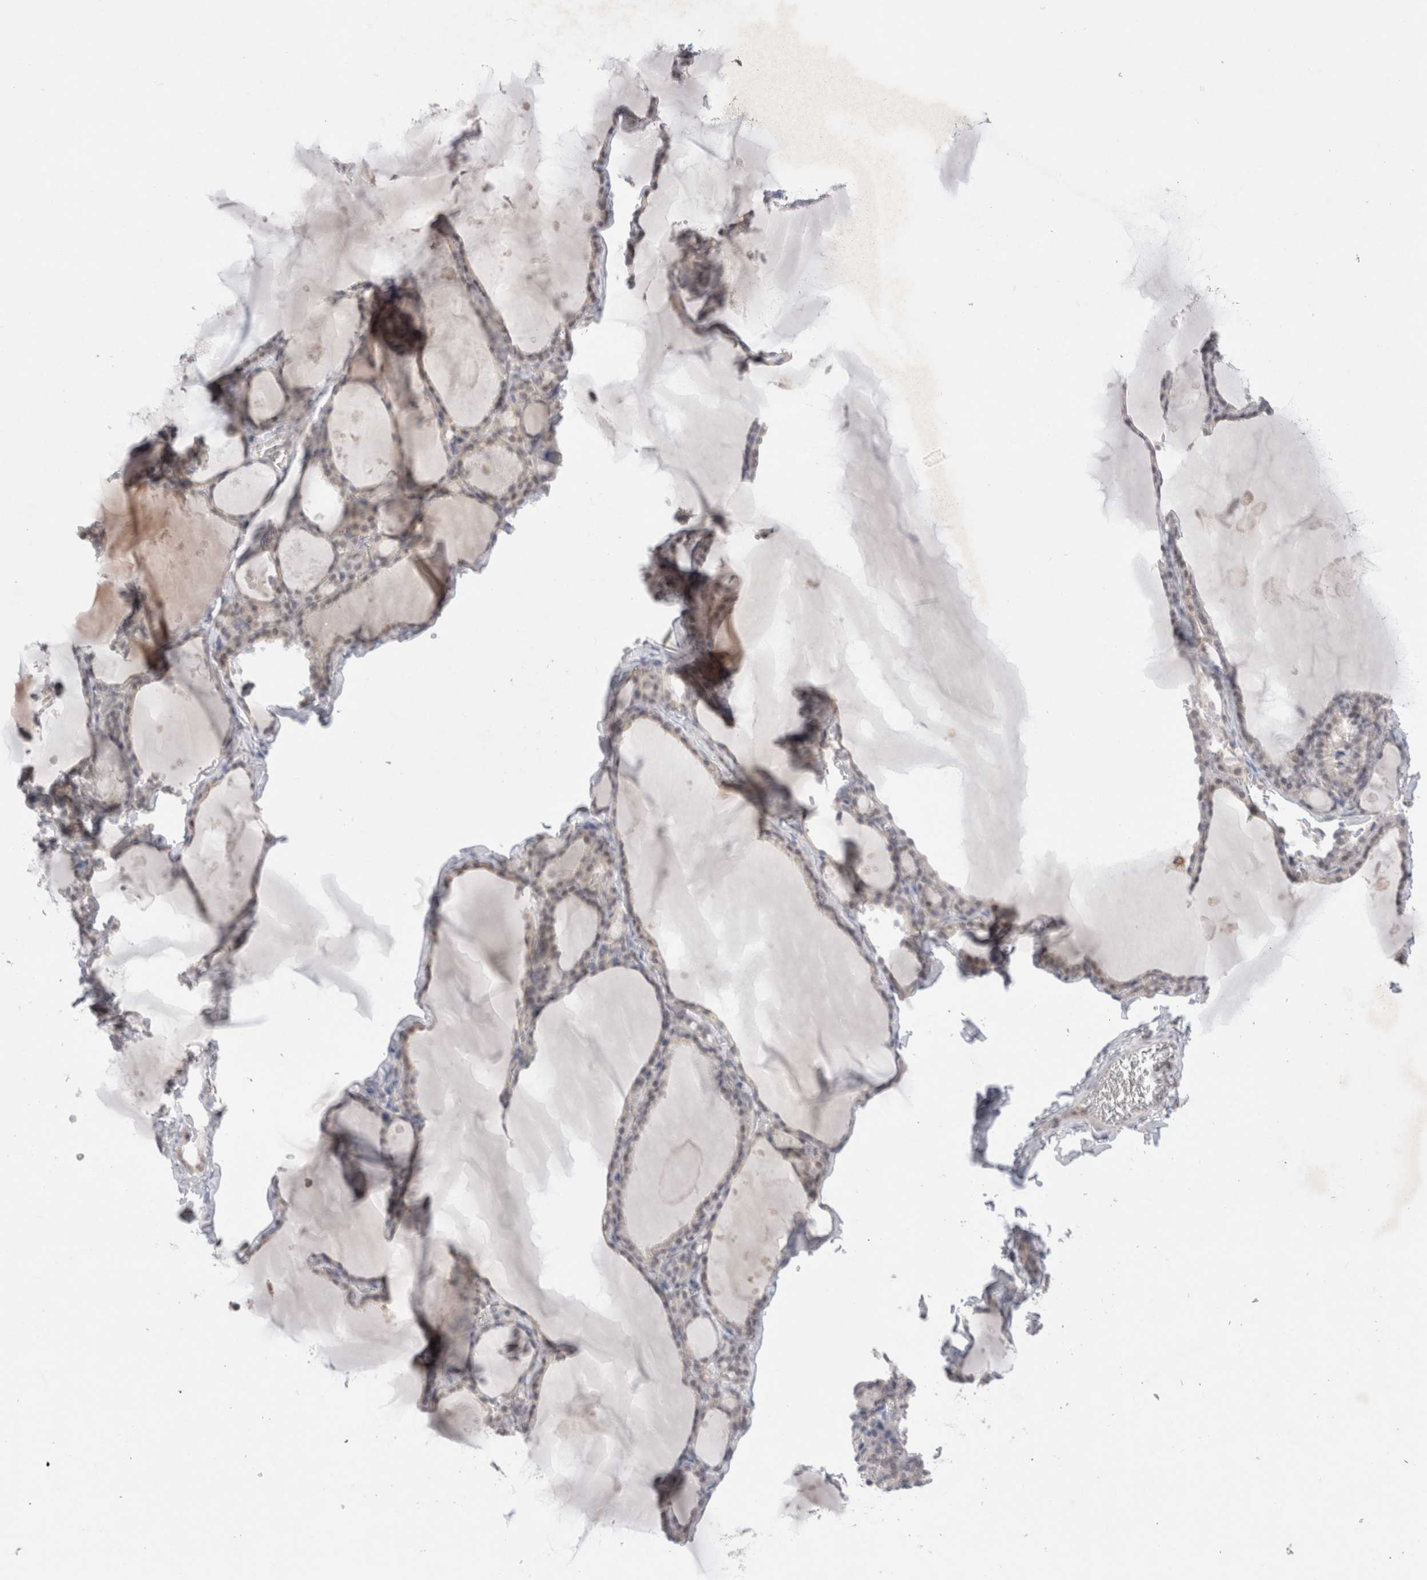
{"staining": {"intensity": "negative", "quantity": "none", "location": "none"}, "tissue": "thyroid gland", "cell_type": "Glandular cells", "image_type": "normal", "snomed": [{"axis": "morphology", "description": "Normal tissue, NOS"}, {"axis": "topography", "description": "Thyroid gland"}], "caption": "Immunohistochemistry (IHC) of normal human thyroid gland reveals no expression in glandular cells. Nuclei are stained in blue.", "gene": "BICD2", "patient": {"sex": "male", "age": 56}}